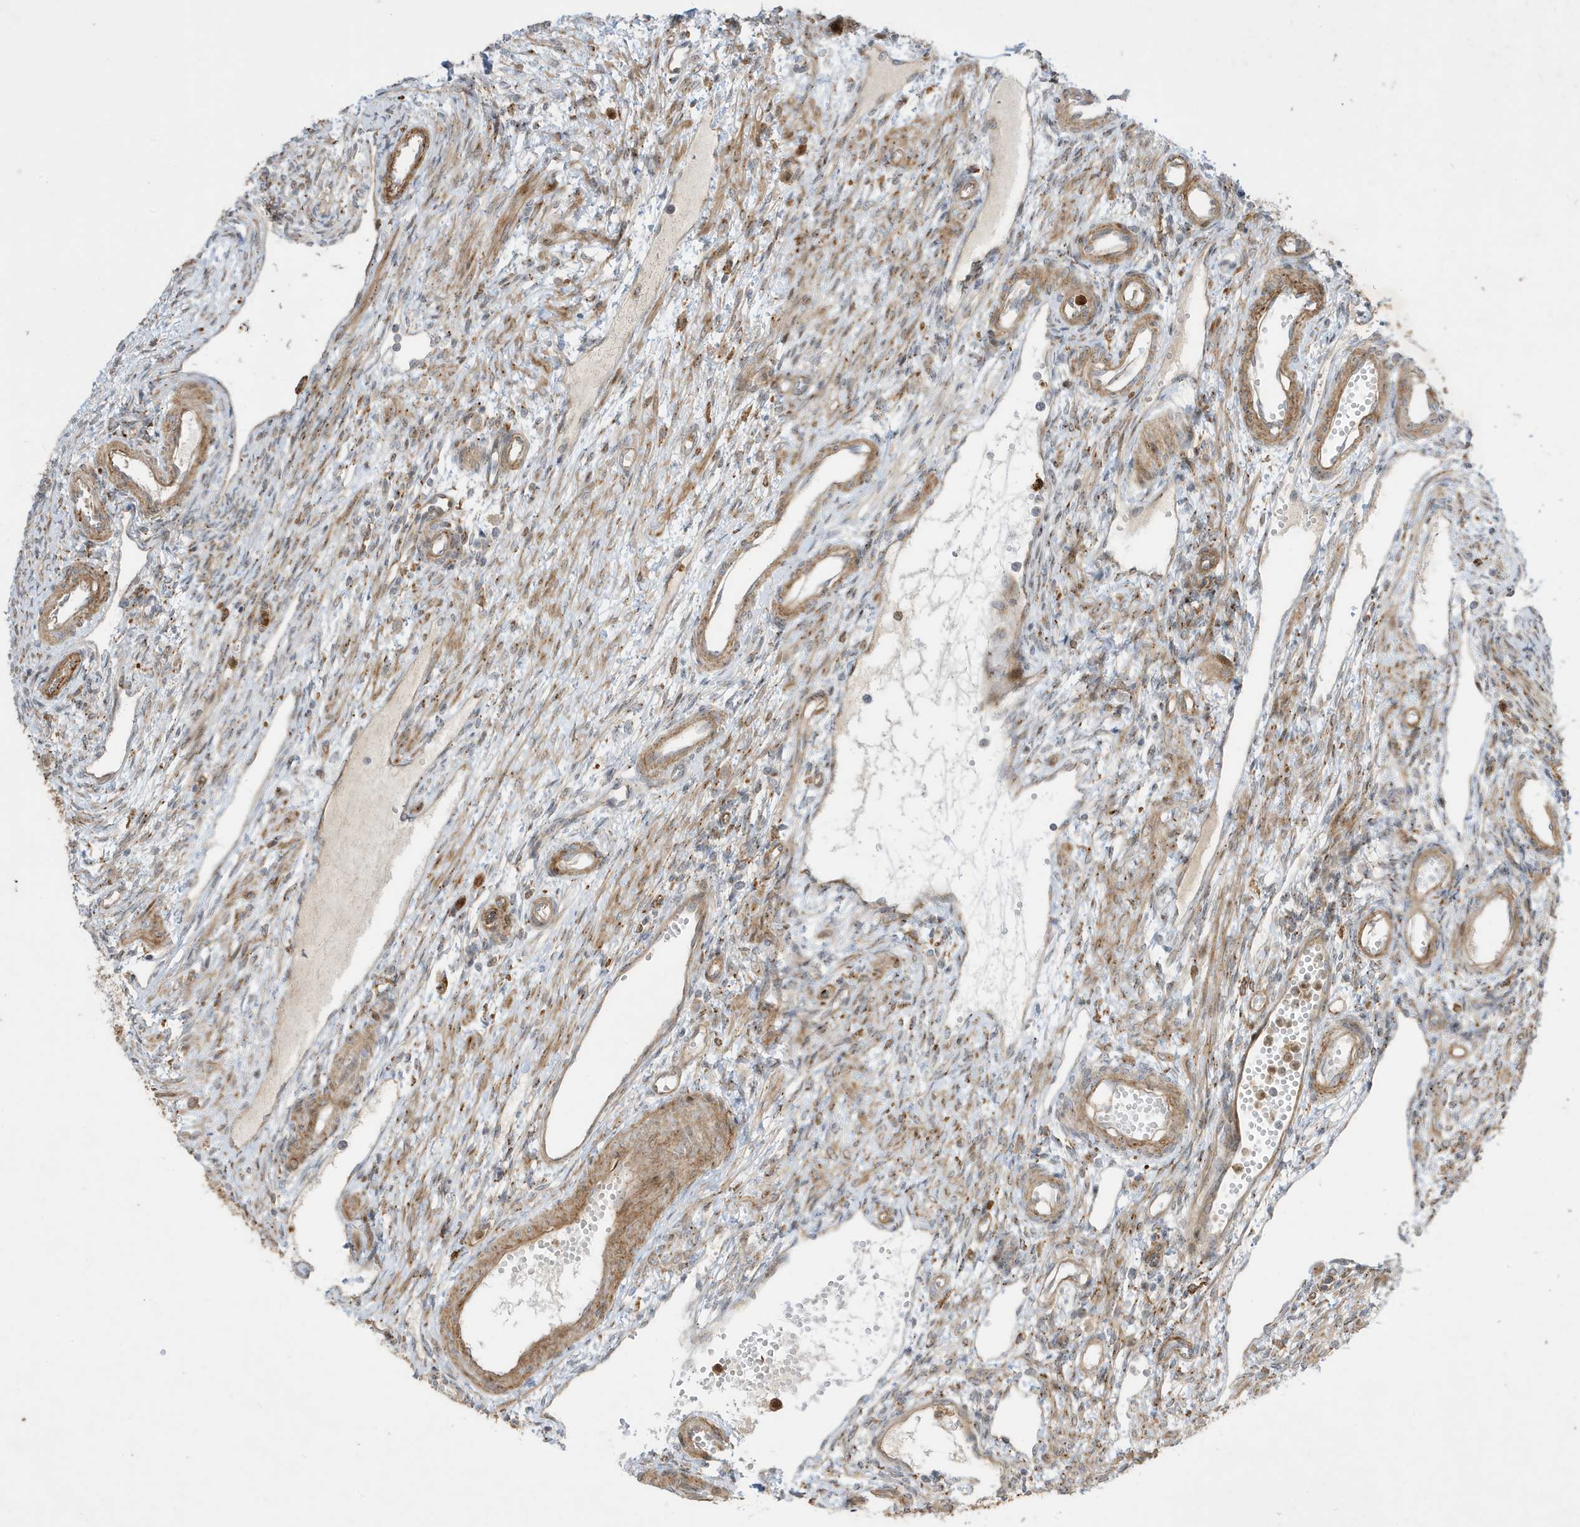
{"staining": {"intensity": "moderate", "quantity": ">75%", "location": "cytoplasmic/membranous"}, "tissue": "ovary", "cell_type": "Follicle cells", "image_type": "normal", "snomed": [{"axis": "morphology", "description": "Normal tissue, NOS"}, {"axis": "morphology", "description": "Cyst, NOS"}, {"axis": "topography", "description": "Ovary"}], "caption": "Immunohistochemistry image of unremarkable ovary: ovary stained using IHC reveals medium levels of moderate protein expression localized specifically in the cytoplasmic/membranous of follicle cells, appearing as a cytoplasmic/membranous brown color.", "gene": "IFT57", "patient": {"sex": "female", "age": 33}}